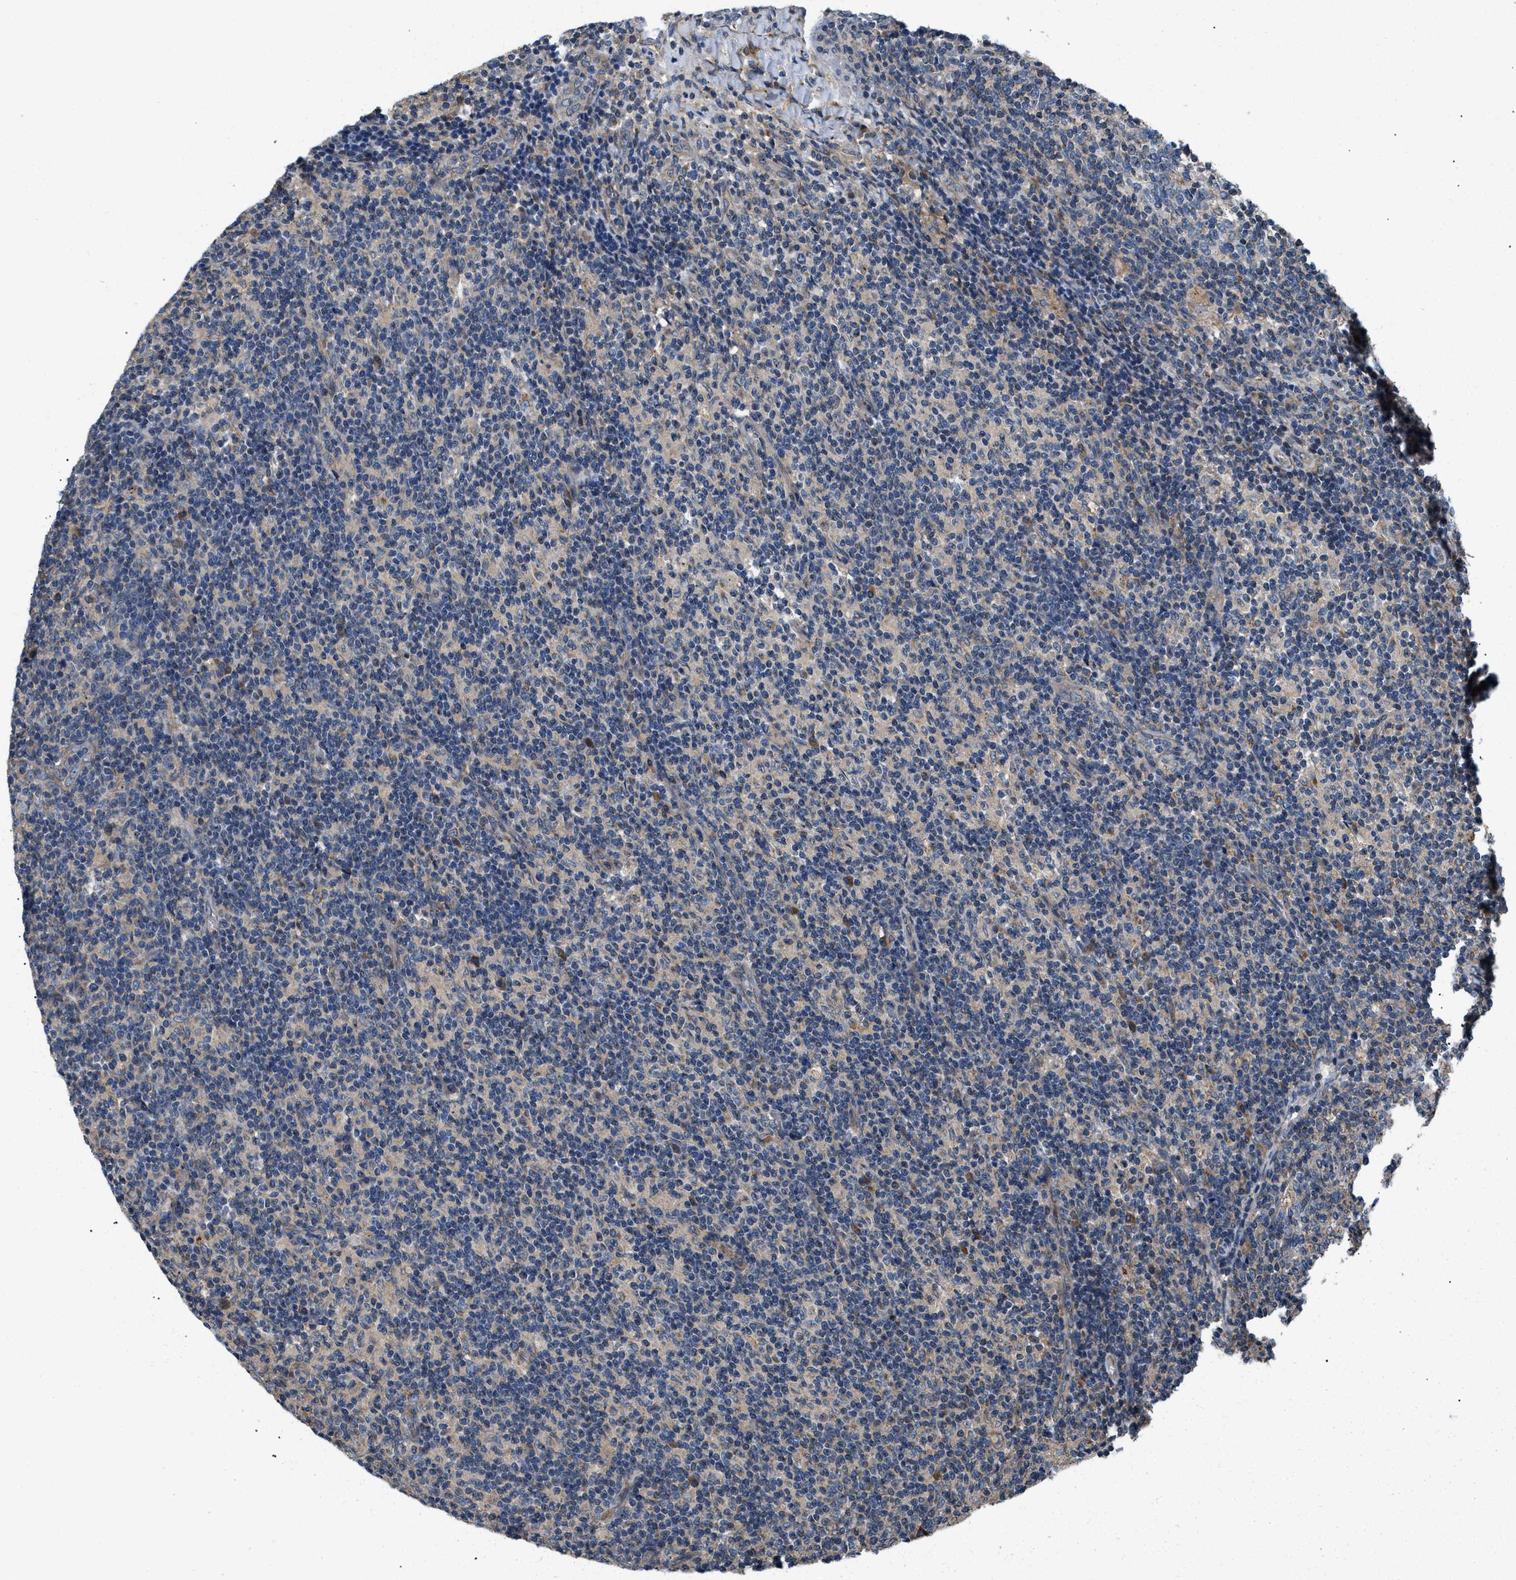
{"staining": {"intensity": "negative", "quantity": "none", "location": "none"}, "tissue": "lymph node", "cell_type": "Germinal center cells", "image_type": "normal", "snomed": [{"axis": "morphology", "description": "Normal tissue, NOS"}, {"axis": "morphology", "description": "Inflammation, NOS"}, {"axis": "topography", "description": "Lymph node"}], "caption": "Lymph node was stained to show a protein in brown. There is no significant expression in germinal center cells. (Brightfield microscopy of DAB (3,3'-diaminobenzidine) immunohistochemistry (IHC) at high magnification).", "gene": "CEP128", "patient": {"sex": "male", "age": 55}}